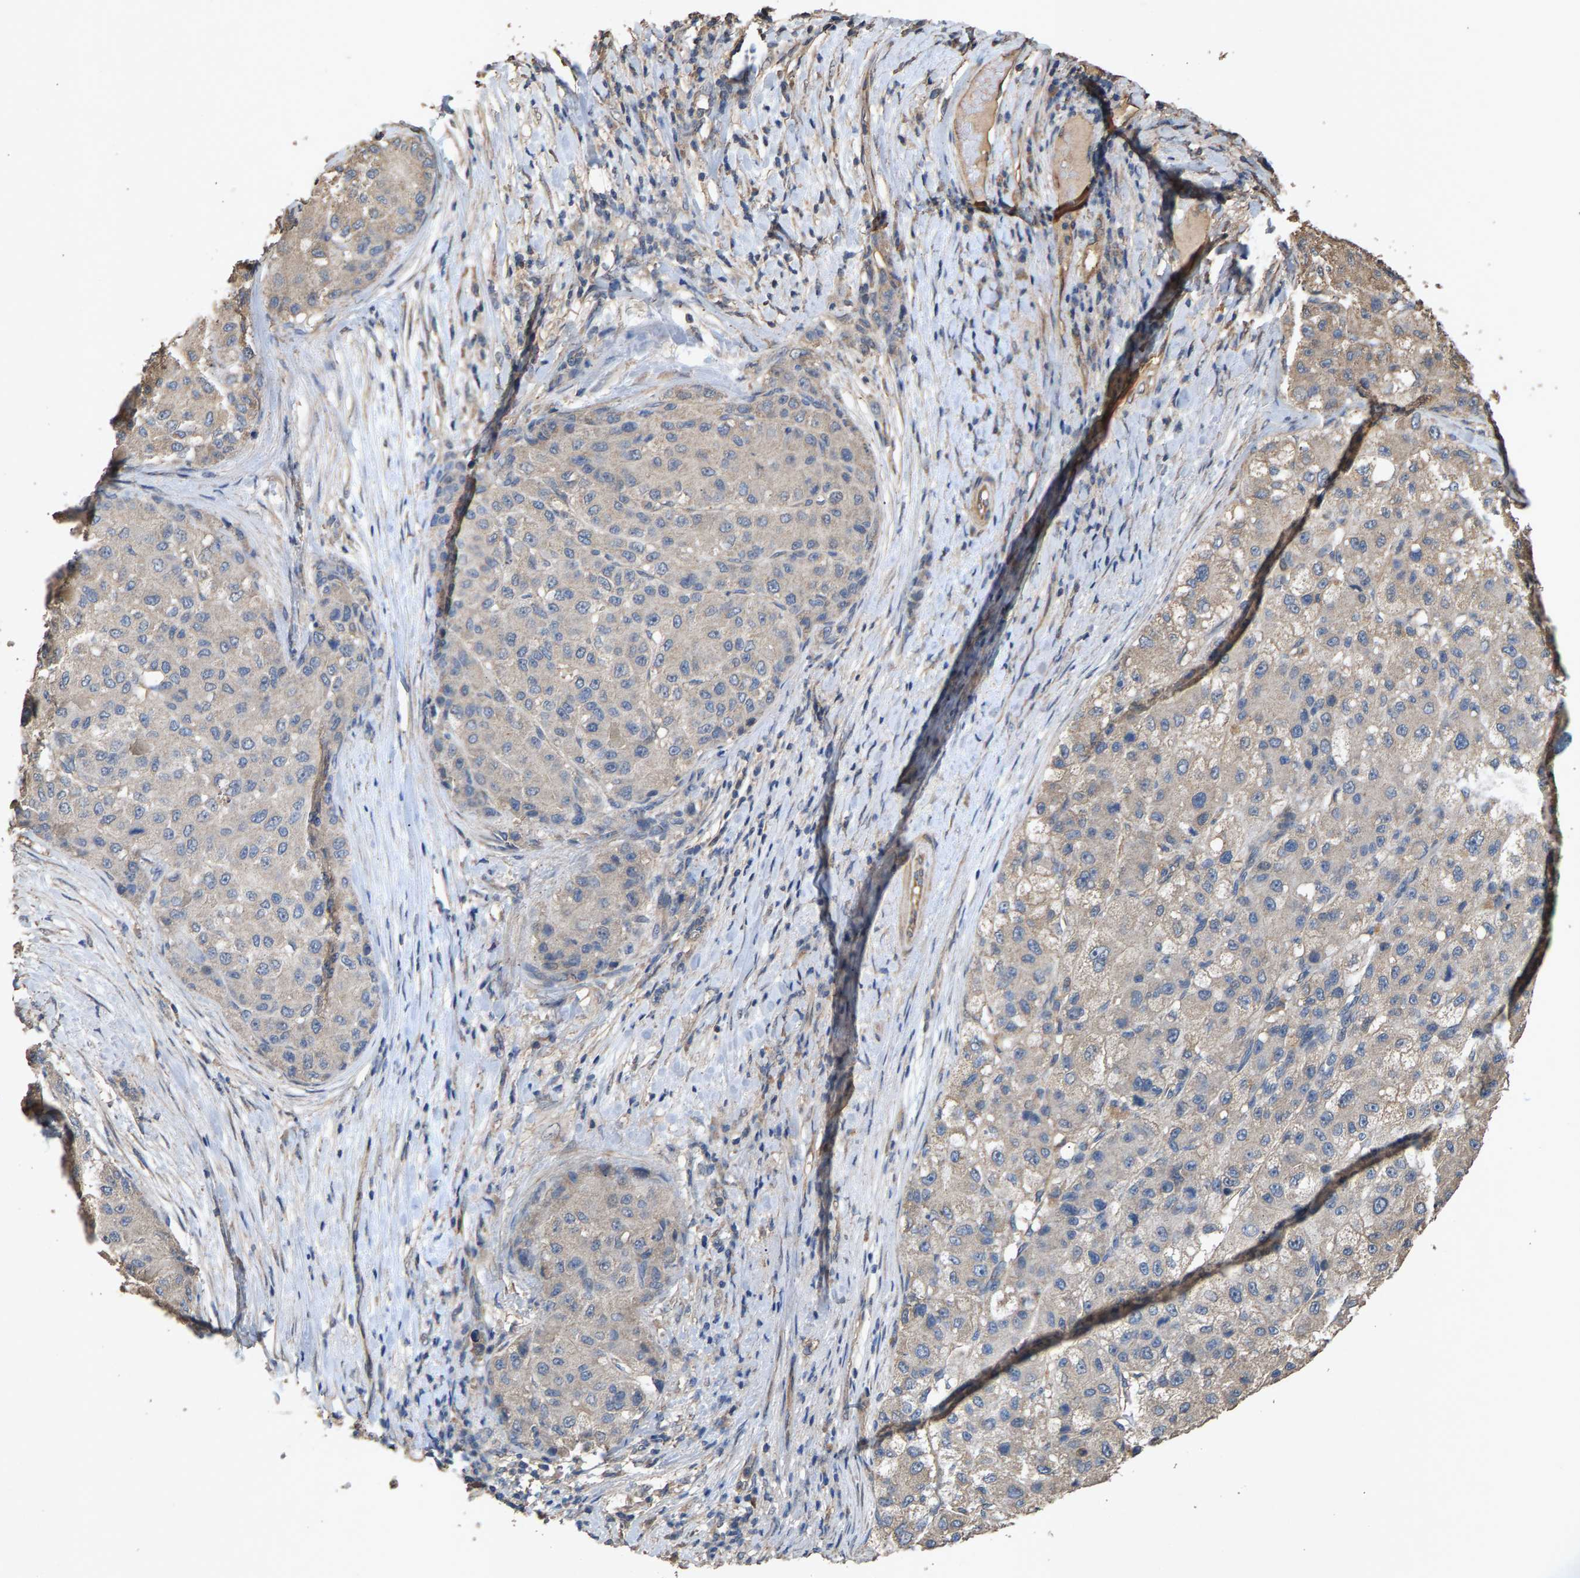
{"staining": {"intensity": "weak", "quantity": "<25%", "location": "cytoplasmic/membranous"}, "tissue": "liver cancer", "cell_type": "Tumor cells", "image_type": "cancer", "snomed": [{"axis": "morphology", "description": "Carcinoma, Hepatocellular, NOS"}, {"axis": "topography", "description": "Liver"}], "caption": "Immunohistochemical staining of human liver cancer reveals no significant staining in tumor cells.", "gene": "HTRA3", "patient": {"sex": "male", "age": 80}}